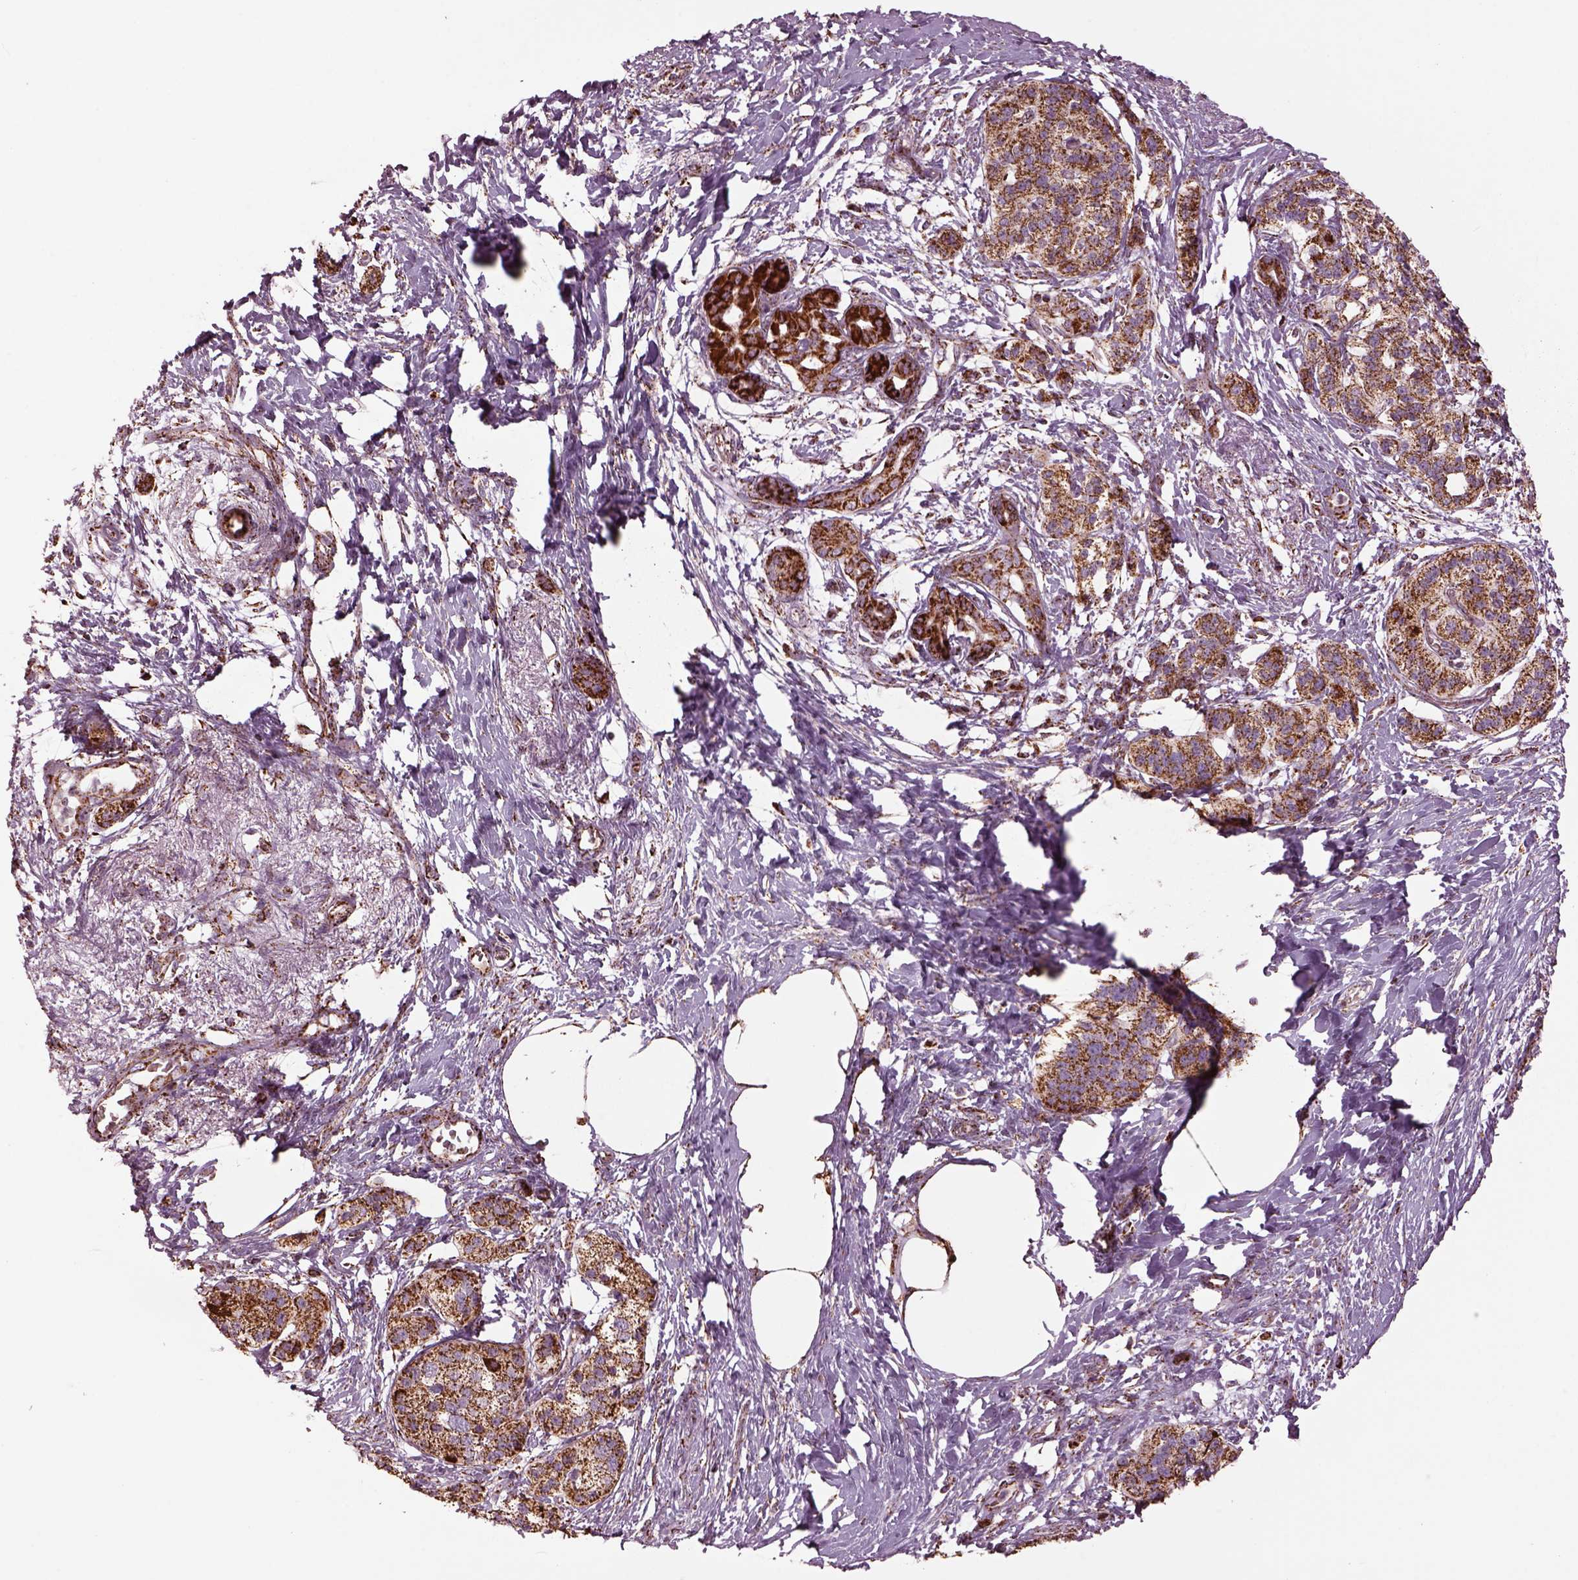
{"staining": {"intensity": "moderate", "quantity": "25%-75%", "location": "cytoplasmic/membranous"}, "tissue": "pancreatic cancer", "cell_type": "Tumor cells", "image_type": "cancer", "snomed": [{"axis": "morphology", "description": "Adenocarcinoma, NOS"}, {"axis": "topography", "description": "Pancreas"}], "caption": "Pancreatic cancer (adenocarcinoma) stained with DAB (3,3'-diaminobenzidine) IHC shows medium levels of moderate cytoplasmic/membranous positivity in approximately 25%-75% of tumor cells.", "gene": "TMEM254", "patient": {"sex": "female", "age": 72}}